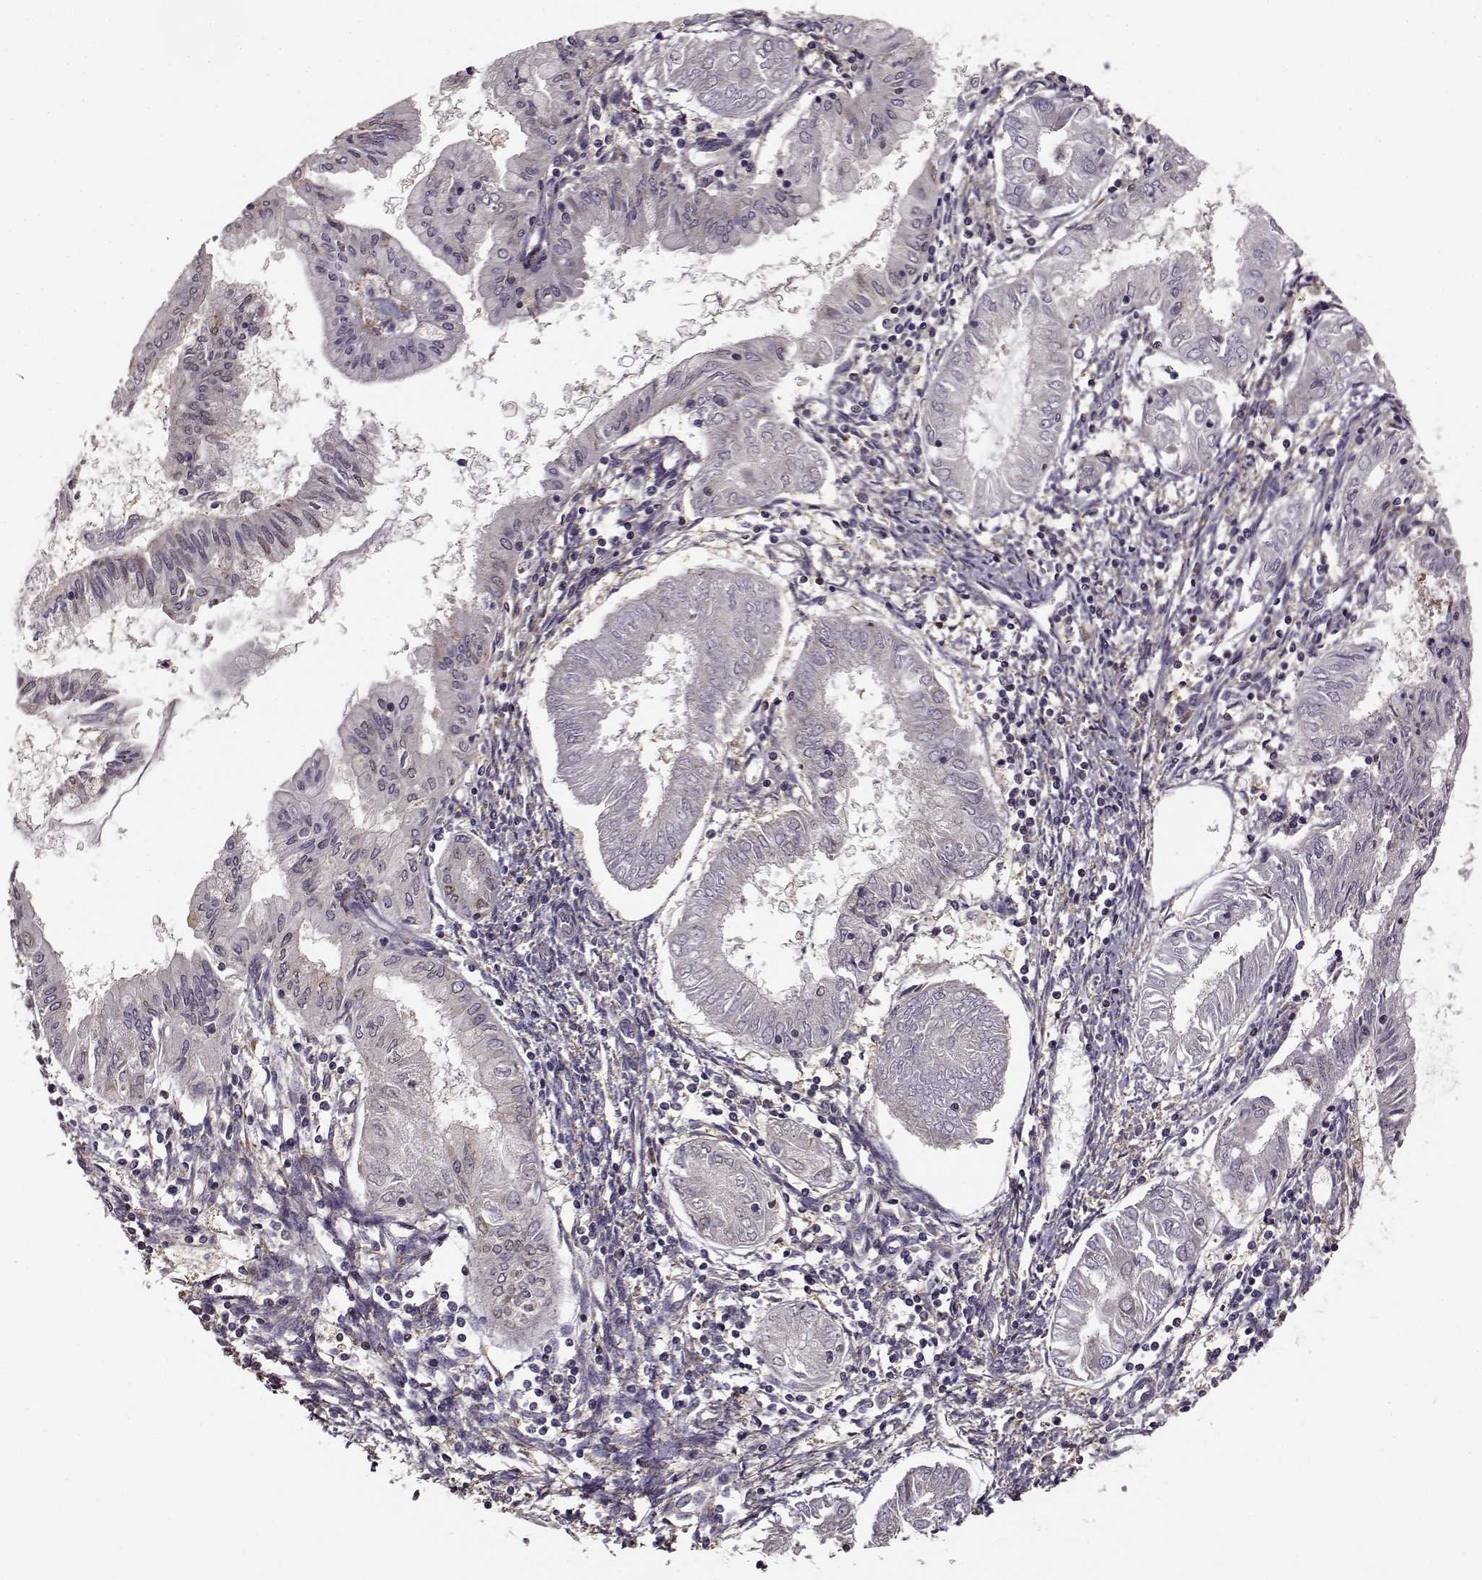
{"staining": {"intensity": "negative", "quantity": "none", "location": "none"}, "tissue": "endometrial cancer", "cell_type": "Tumor cells", "image_type": "cancer", "snomed": [{"axis": "morphology", "description": "Adenocarcinoma, NOS"}, {"axis": "topography", "description": "Endometrium"}], "caption": "This histopathology image is of endometrial cancer (adenocarcinoma) stained with IHC to label a protein in brown with the nuclei are counter-stained blue. There is no staining in tumor cells.", "gene": "MFSD1", "patient": {"sex": "female", "age": 68}}